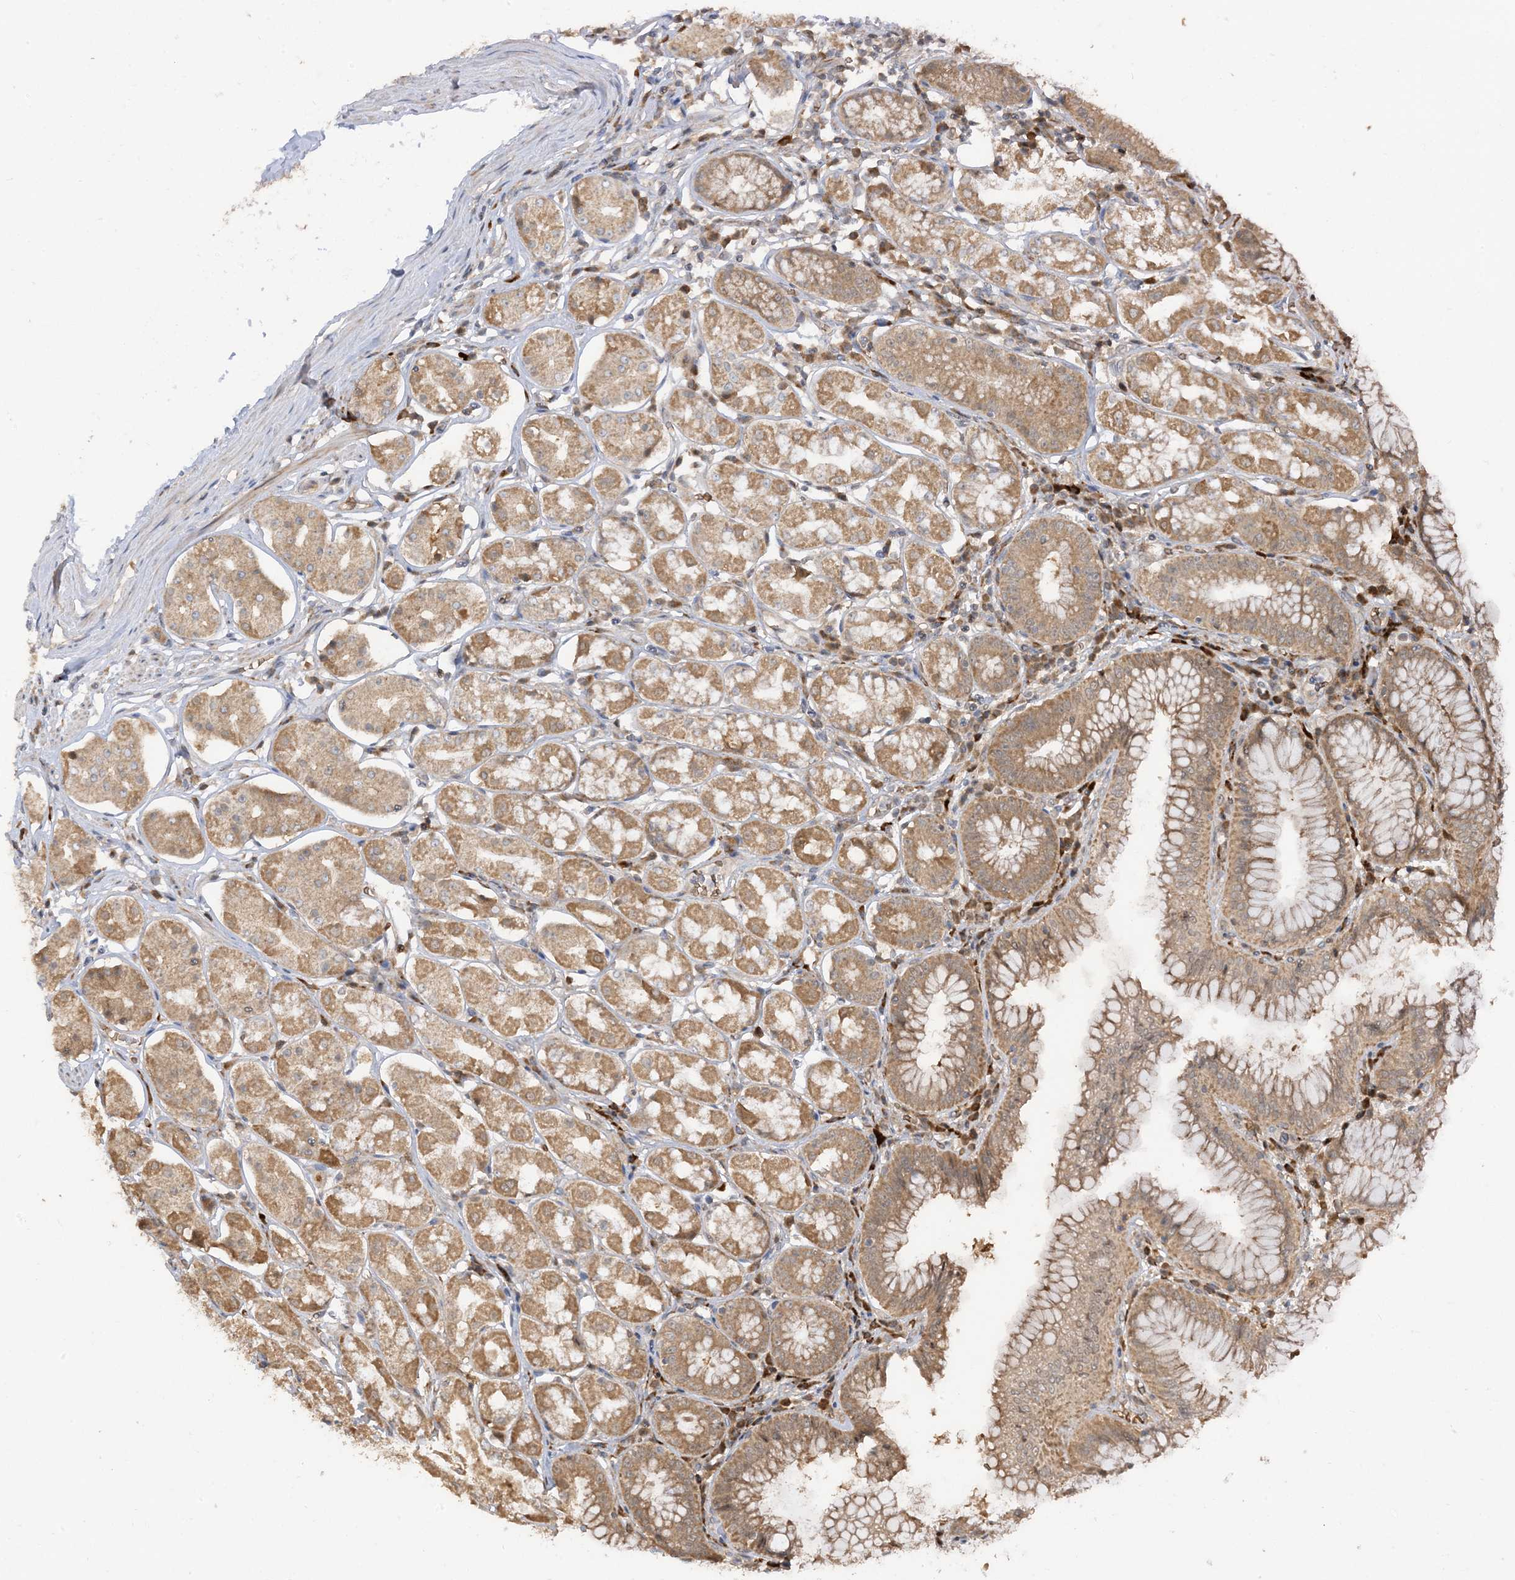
{"staining": {"intensity": "moderate", "quantity": ">75%", "location": "cytoplasmic/membranous"}, "tissue": "stomach", "cell_type": "Glandular cells", "image_type": "normal", "snomed": [{"axis": "morphology", "description": "Normal tissue, NOS"}, {"axis": "topography", "description": "Stomach, lower"}], "caption": "DAB (3,3'-diaminobenzidine) immunohistochemical staining of normal human stomach exhibits moderate cytoplasmic/membranous protein expression in approximately >75% of glandular cells.", "gene": "PUSL1", "patient": {"sex": "female", "age": 56}}